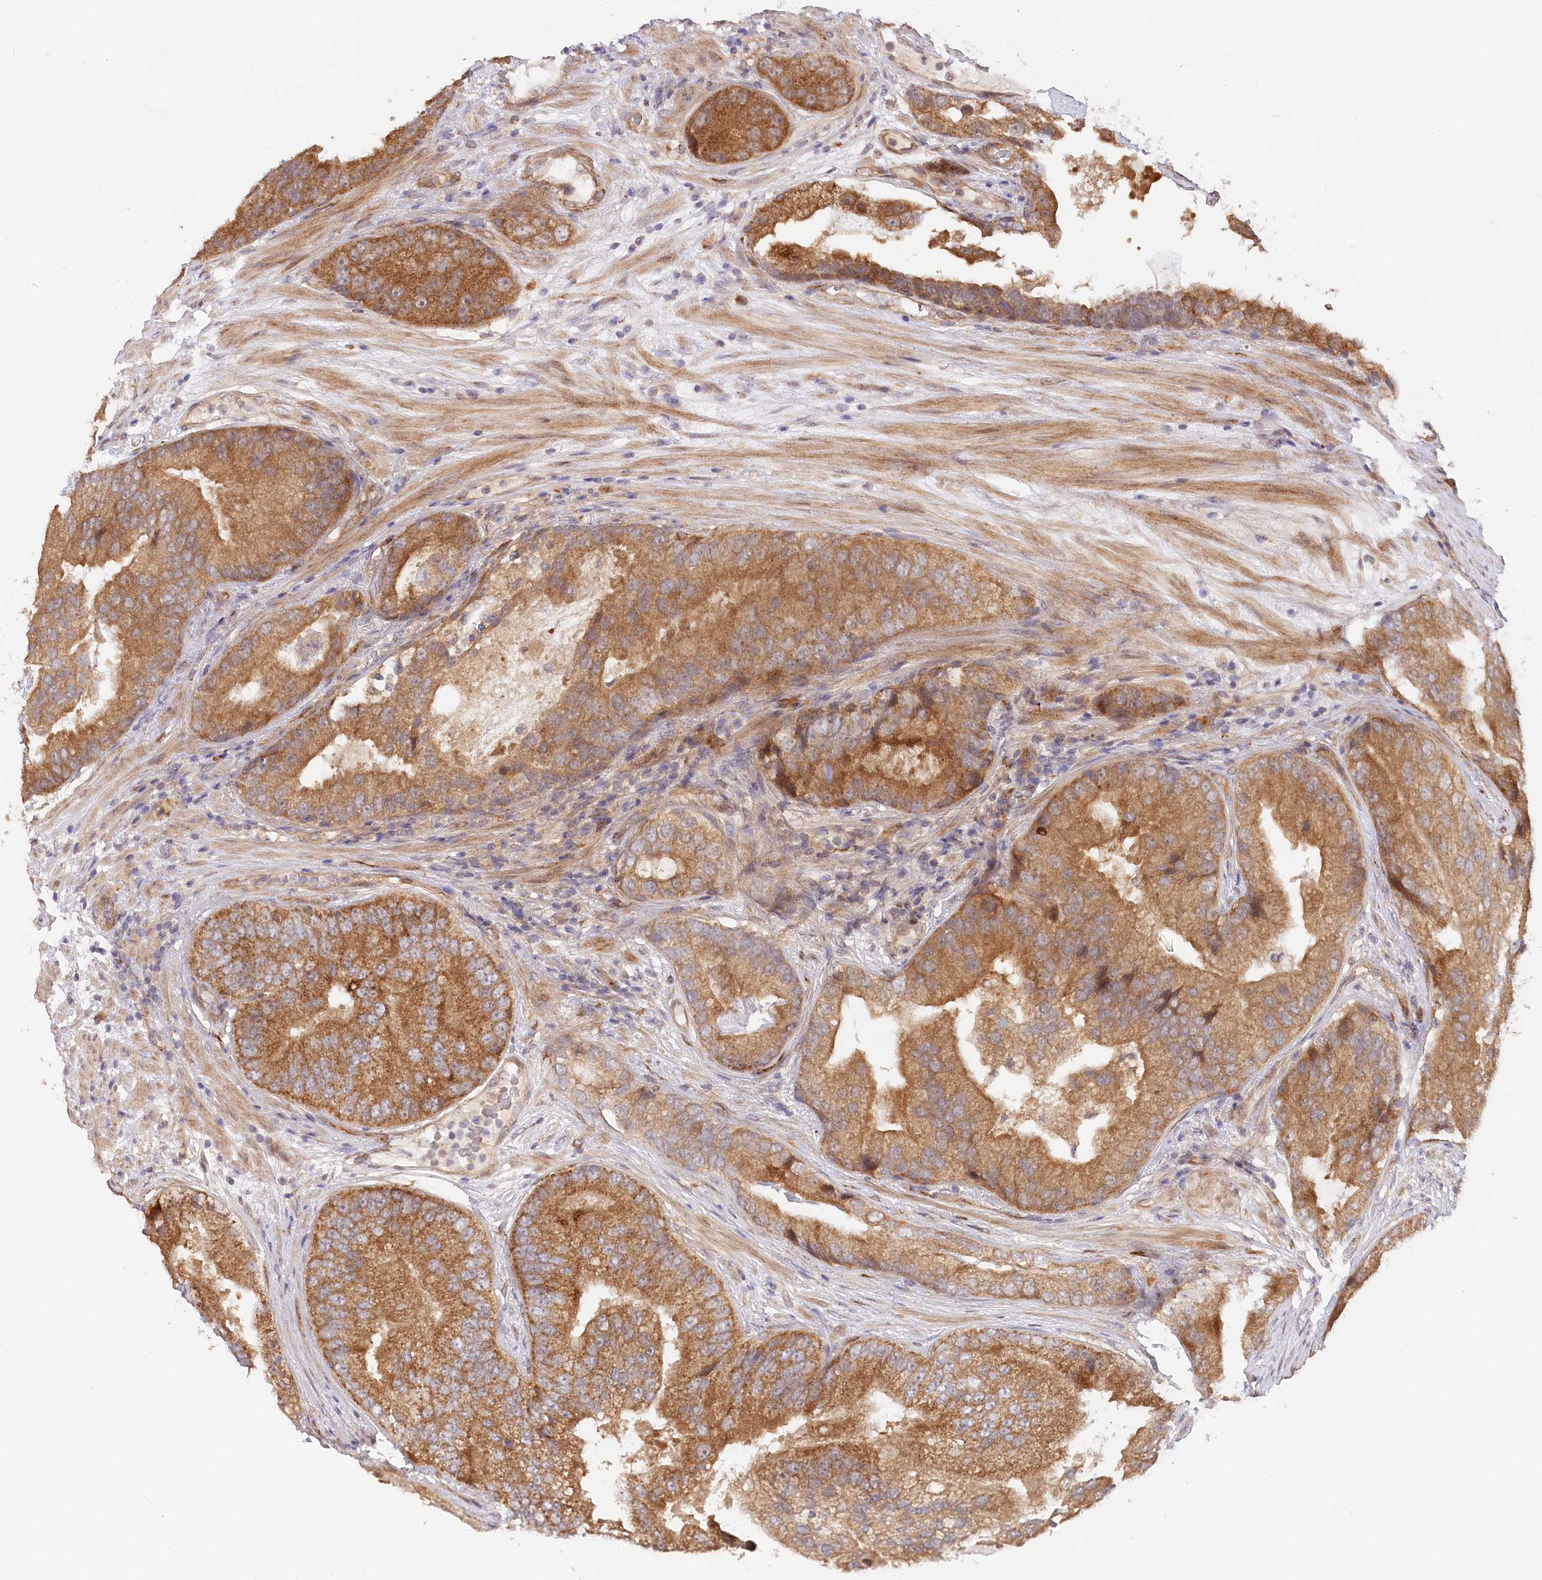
{"staining": {"intensity": "moderate", "quantity": ">75%", "location": "cytoplasmic/membranous"}, "tissue": "prostate cancer", "cell_type": "Tumor cells", "image_type": "cancer", "snomed": [{"axis": "morphology", "description": "Adenocarcinoma, High grade"}, {"axis": "topography", "description": "Prostate"}], "caption": "DAB (3,3'-diaminobenzidine) immunohistochemical staining of human prostate cancer displays moderate cytoplasmic/membranous protein expression in approximately >75% of tumor cells.", "gene": "CEP70", "patient": {"sex": "male", "age": 70}}